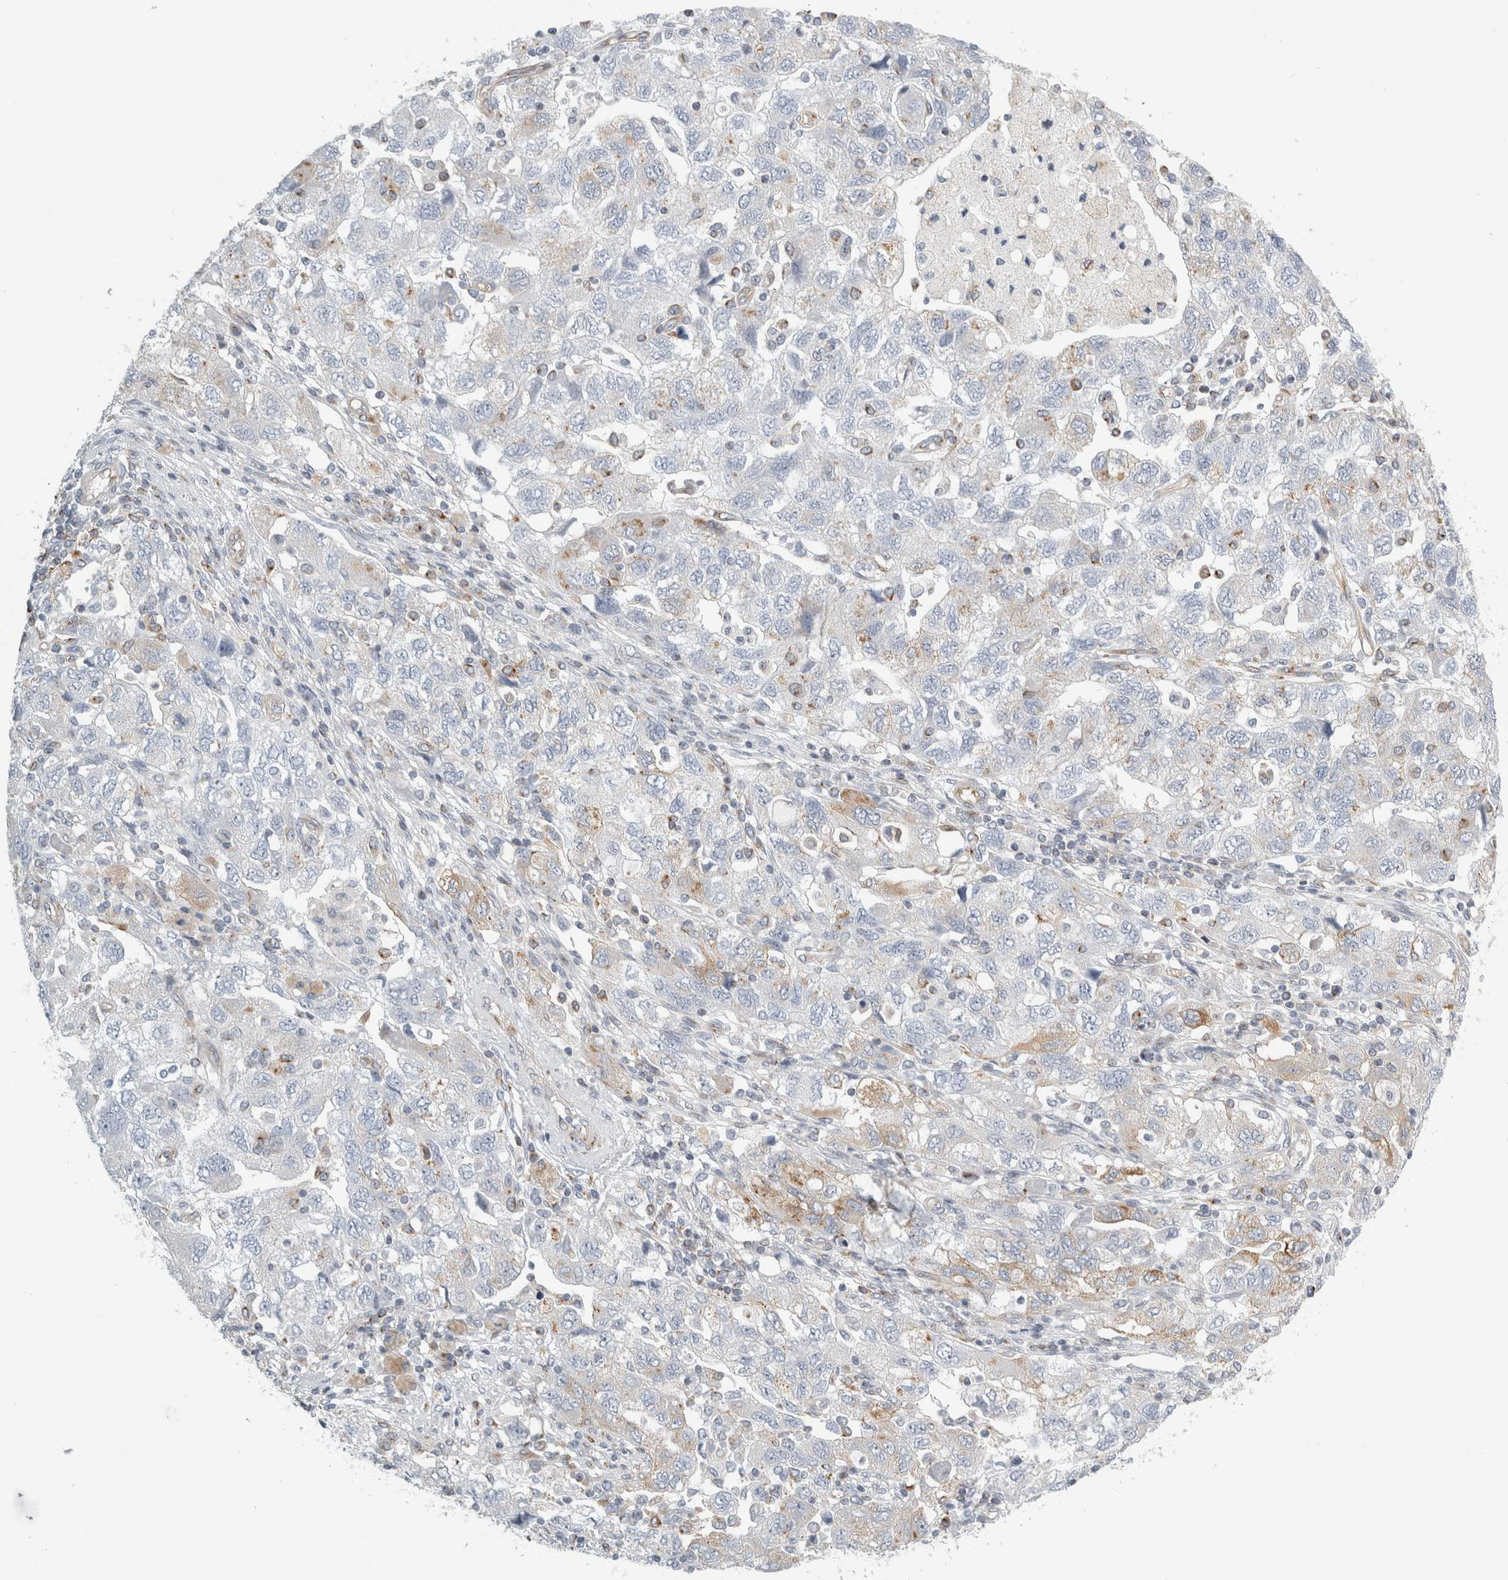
{"staining": {"intensity": "weak", "quantity": "<25%", "location": "cytoplasmic/membranous"}, "tissue": "ovarian cancer", "cell_type": "Tumor cells", "image_type": "cancer", "snomed": [{"axis": "morphology", "description": "Carcinoma, NOS"}, {"axis": "morphology", "description": "Cystadenocarcinoma, serous, NOS"}, {"axis": "topography", "description": "Ovary"}], "caption": "Immunohistochemical staining of ovarian carcinoma reveals no significant expression in tumor cells. (DAB (3,3'-diaminobenzidine) immunohistochemistry, high magnification).", "gene": "PEX6", "patient": {"sex": "female", "age": 69}}